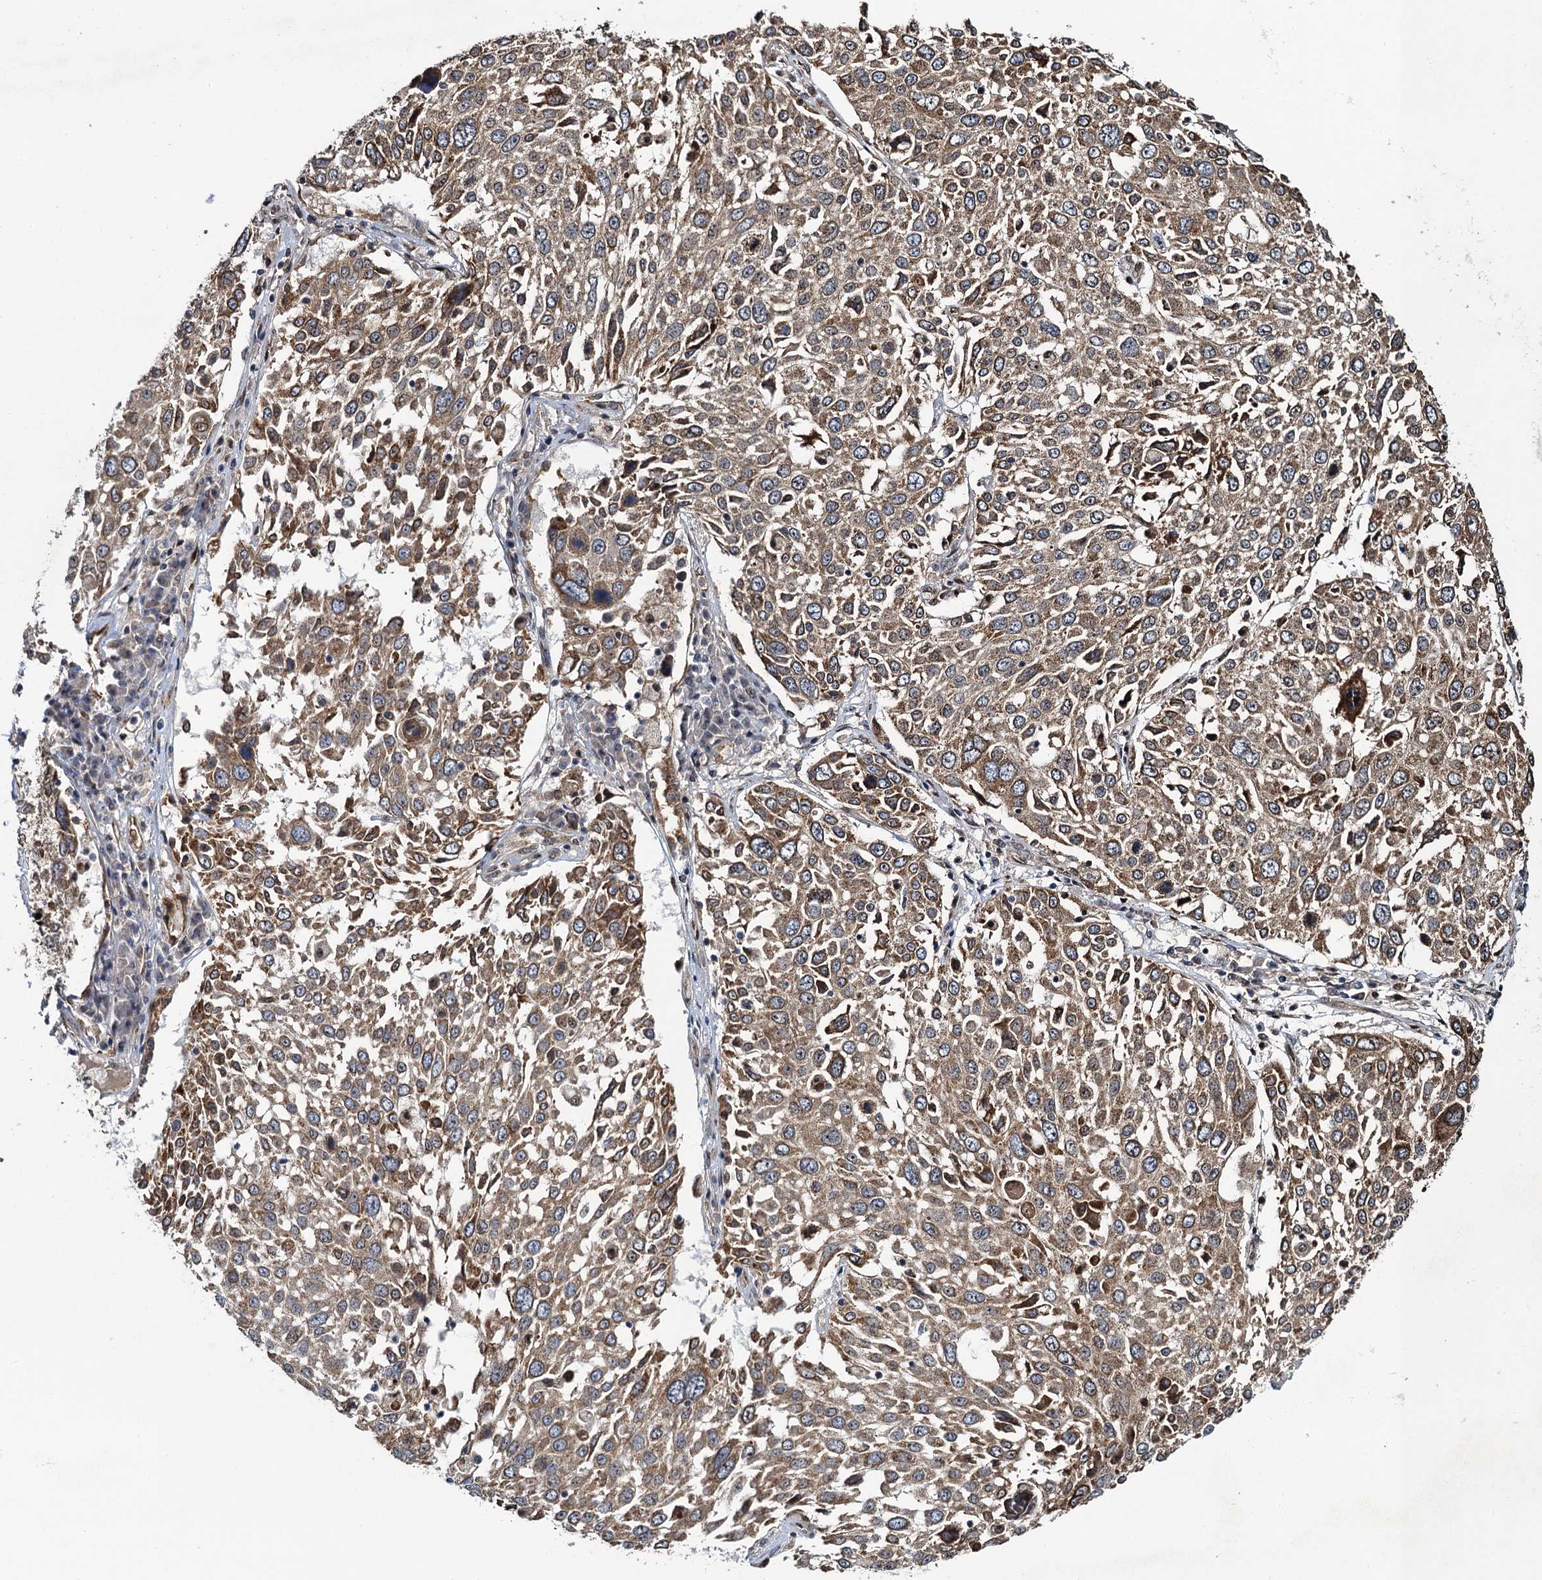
{"staining": {"intensity": "moderate", "quantity": ">75%", "location": "cytoplasmic/membranous"}, "tissue": "lung cancer", "cell_type": "Tumor cells", "image_type": "cancer", "snomed": [{"axis": "morphology", "description": "Squamous cell carcinoma, NOS"}, {"axis": "topography", "description": "Lung"}], "caption": "Protein positivity by immunohistochemistry displays moderate cytoplasmic/membranous positivity in approximately >75% of tumor cells in lung cancer.", "gene": "EVX2", "patient": {"sex": "male", "age": 65}}